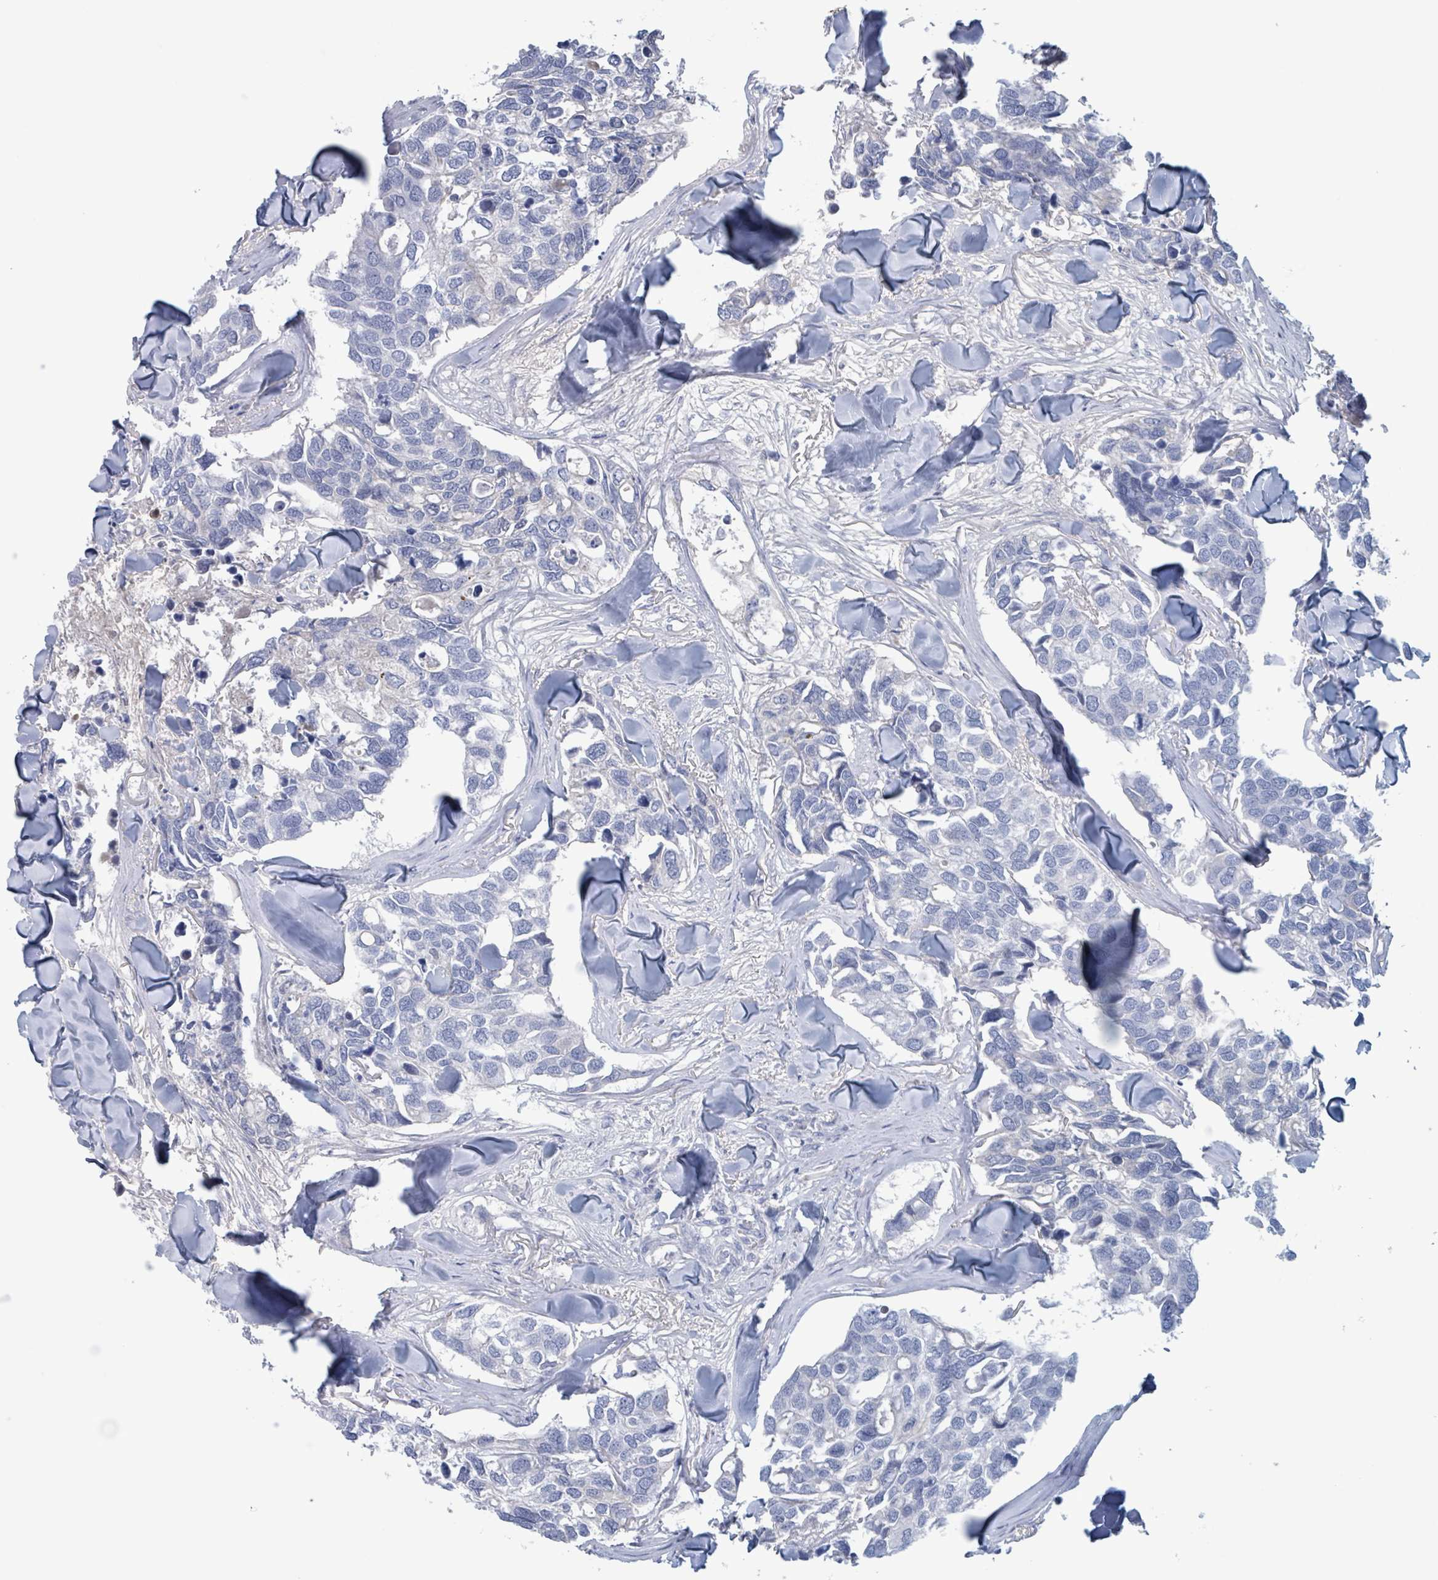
{"staining": {"intensity": "negative", "quantity": "none", "location": "none"}, "tissue": "breast cancer", "cell_type": "Tumor cells", "image_type": "cancer", "snomed": [{"axis": "morphology", "description": "Duct carcinoma"}, {"axis": "topography", "description": "Breast"}], "caption": "Breast infiltrating ductal carcinoma was stained to show a protein in brown. There is no significant expression in tumor cells.", "gene": "KLK4", "patient": {"sex": "female", "age": 83}}